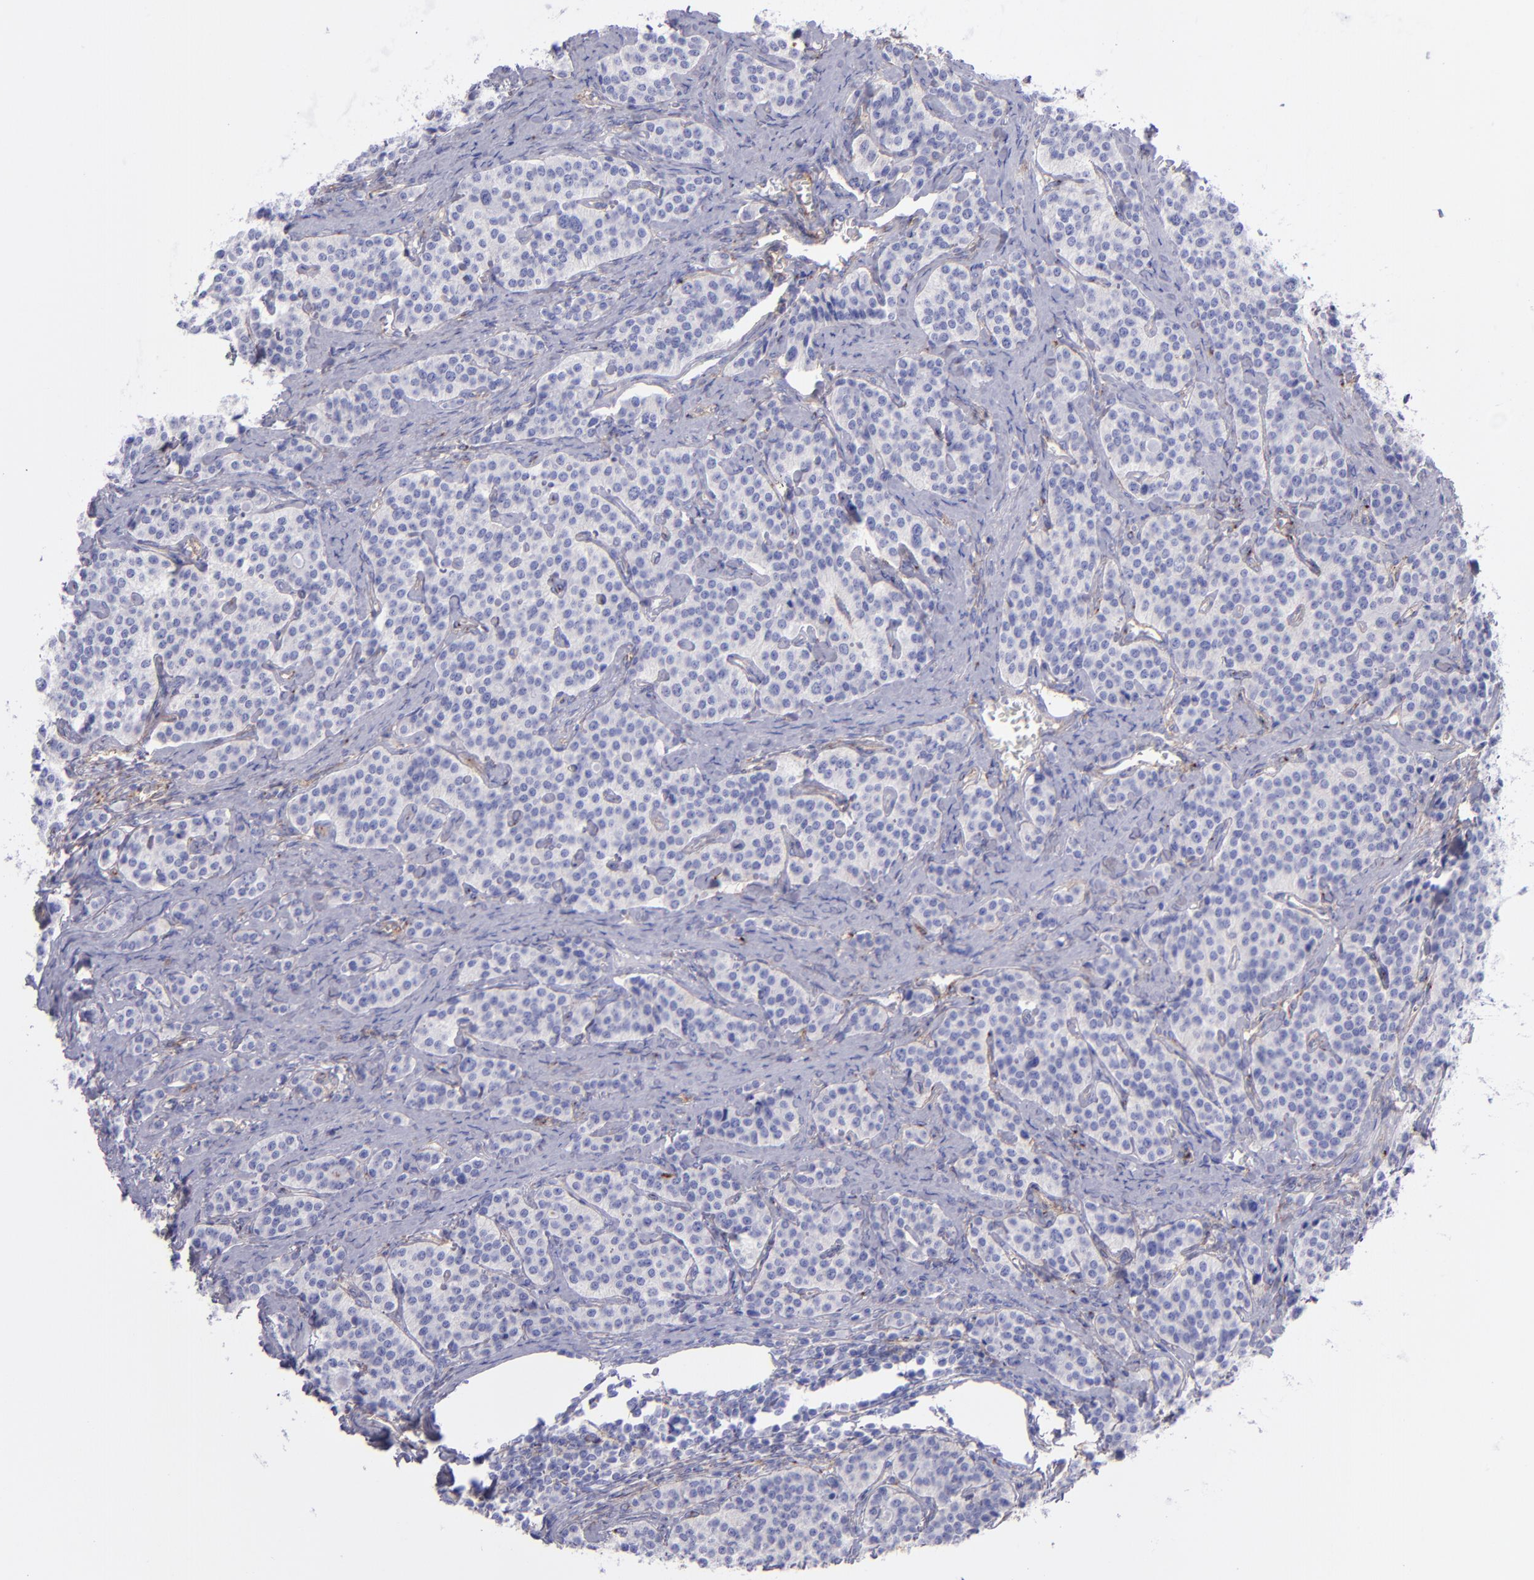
{"staining": {"intensity": "negative", "quantity": "none", "location": "none"}, "tissue": "carcinoid", "cell_type": "Tumor cells", "image_type": "cancer", "snomed": [{"axis": "morphology", "description": "Carcinoid, malignant, NOS"}, {"axis": "topography", "description": "Small intestine"}], "caption": "Tumor cells show no significant staining in carcinoid (malignant).", "gene": "ITGAV", "patient": {"sex": "male", "age": 63}}